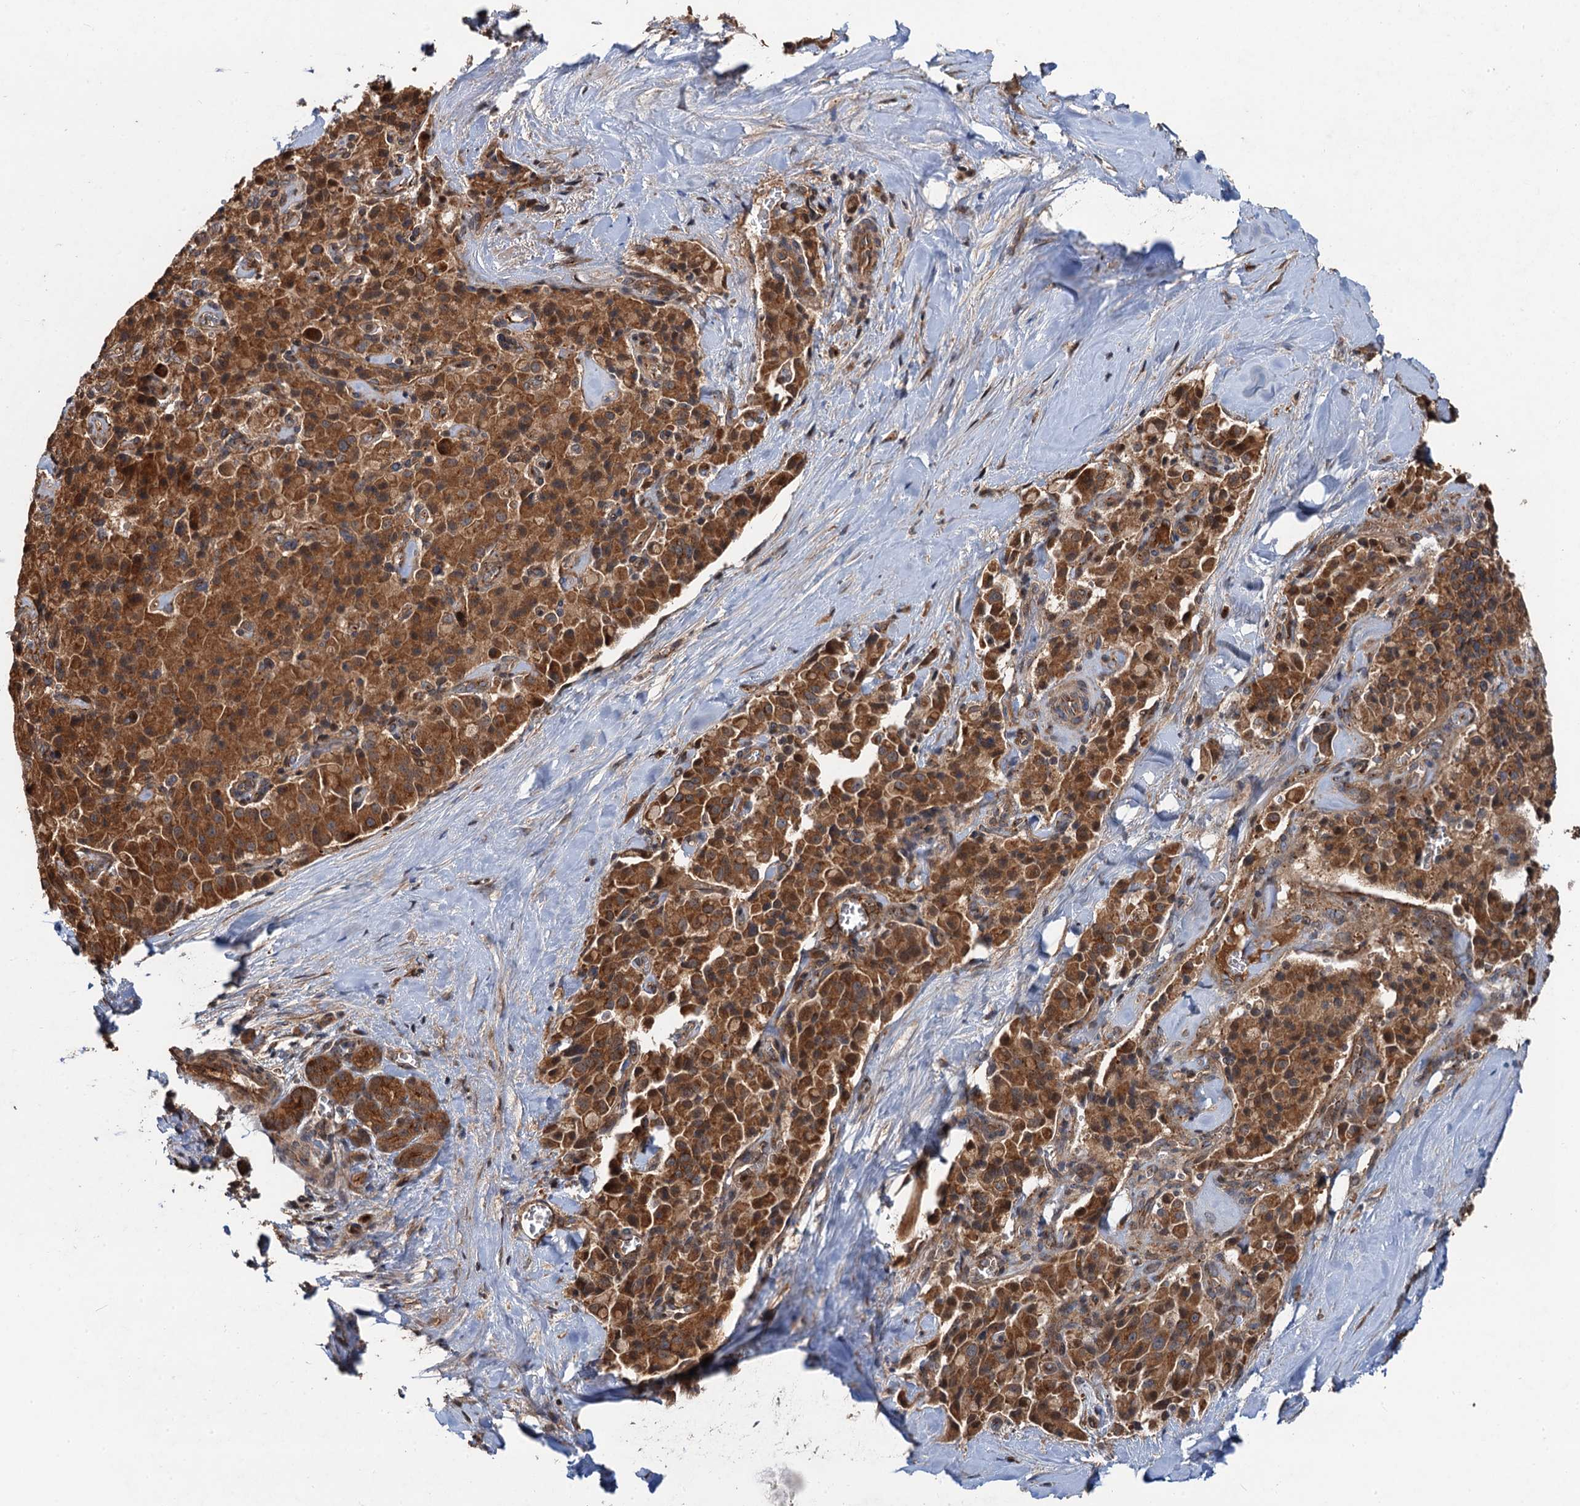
{"staining": {"intensity": "strong", "quantity": ">75%", "location": "cytoplasmic/membranous"}, "tissue": "pancreatic cancer", "cell_type": "Tumor cells", "image_type": "cancer", "snomed": [{"axis": "morphology", "description": "Adenocarcinoma, NOS"}, {"axis": "topography", "description": "Pancreas"}], "caption": "Pancreatic adenocarcinoma stained with a protein marker shows strong staining in tumor cells.", "gene": "DEXI", "patient": {"sex": "male", "age": 65}}